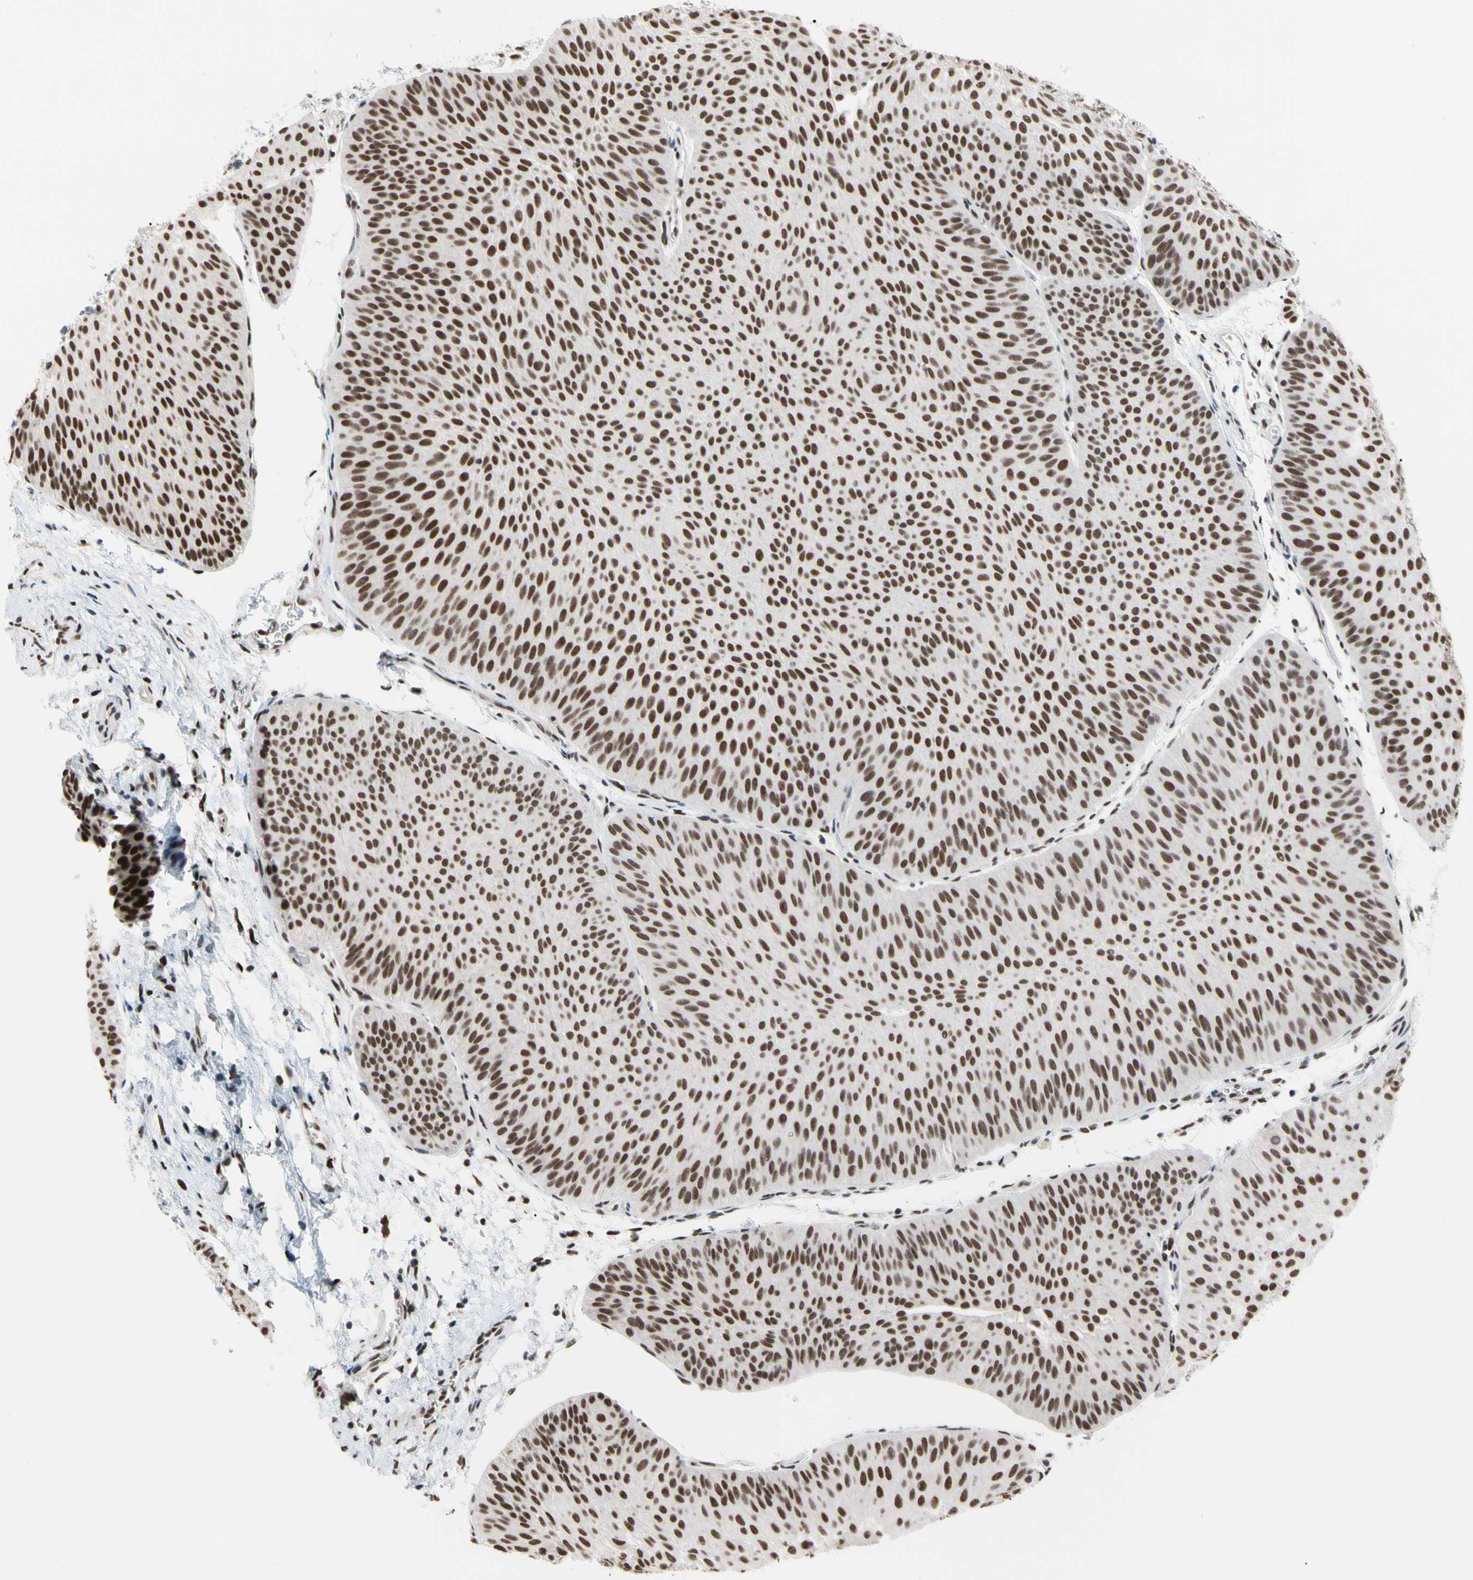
{"staining": {"intensity": "strong", "quantity": ">75%", "location": "nuclear"}, "tissue": "urothelial cancer", "cell_type": "Tumor cells", "image_type": "cancer", "snomed": [{"axis": "morphology", "description": "Urothelial carcinoma, Low grade"}, {"axis": "topography", "description": "Urinary bladder"}], "caption": "Immunohistochemical staining of urothelial cancer exhibits strong nuclear protein positivity in about >75% of tumor cells.", "gene": "FAM98B", "patient": {"sex": "female", "age": 60}}